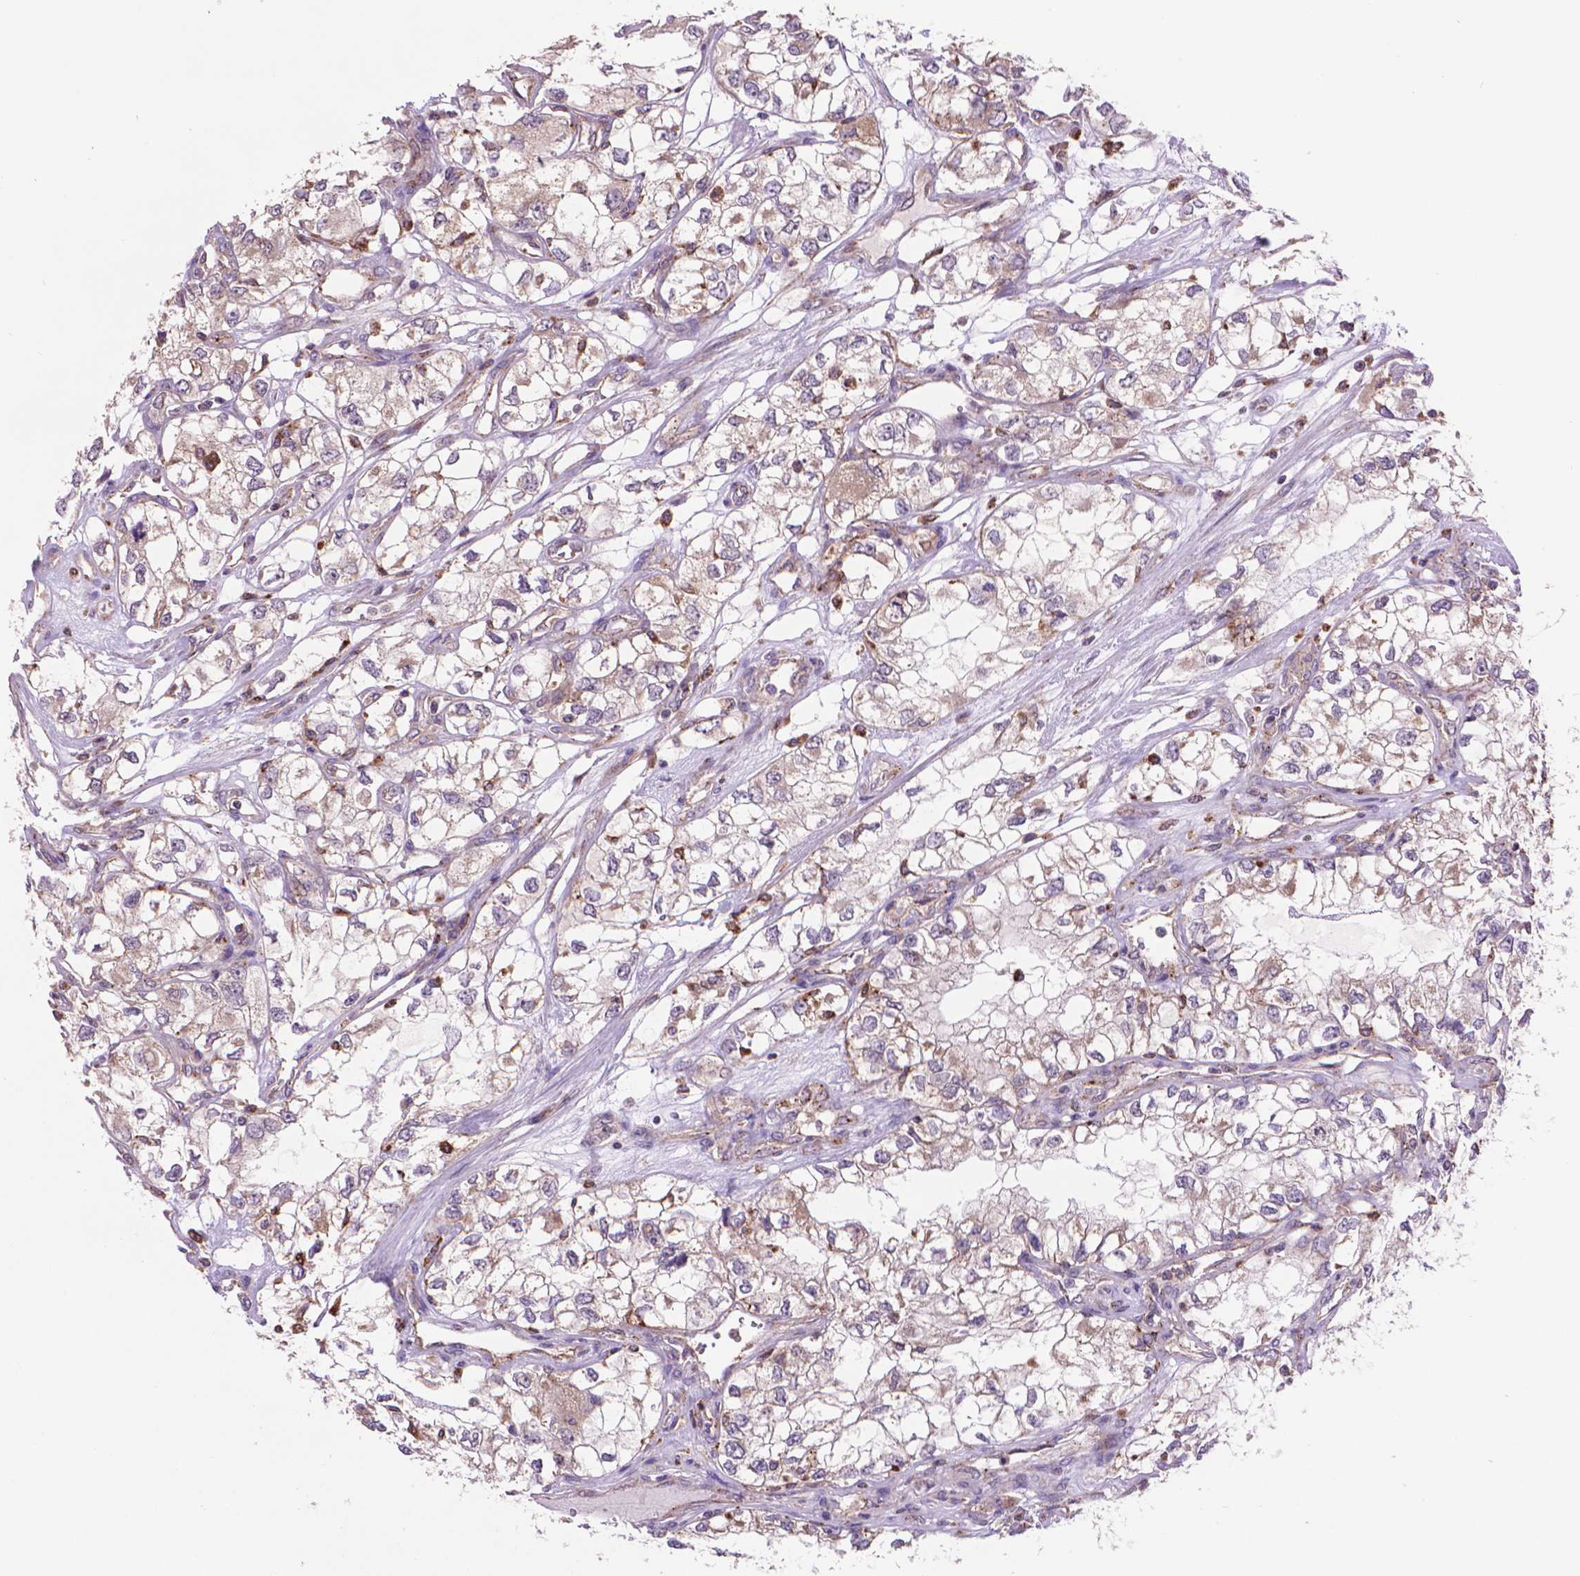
{"staining": {"intensity": "weak", "quantity": "25%-75%", "location": "cytoplasmic/membranous"}, "tissue": "renal cancer", "cell_type": "Tumor cells", "image_type": "cancer", "snomed": [{"axis": "morphology", "description": "Adenocarcinoma, NOS"}, {"axis": "topography", "description": "Kidney"}], "caption": "Protein expression analysis of human renal adenocarcinoma reveals weak cytoplasmic/membranous staining in about 25%-75% of tumor cells. (brown staining indicates protein expression, while blue staining denotes nuclei).", "gene": "GLB1", "patient": {"sex": "female", "age": 59}}